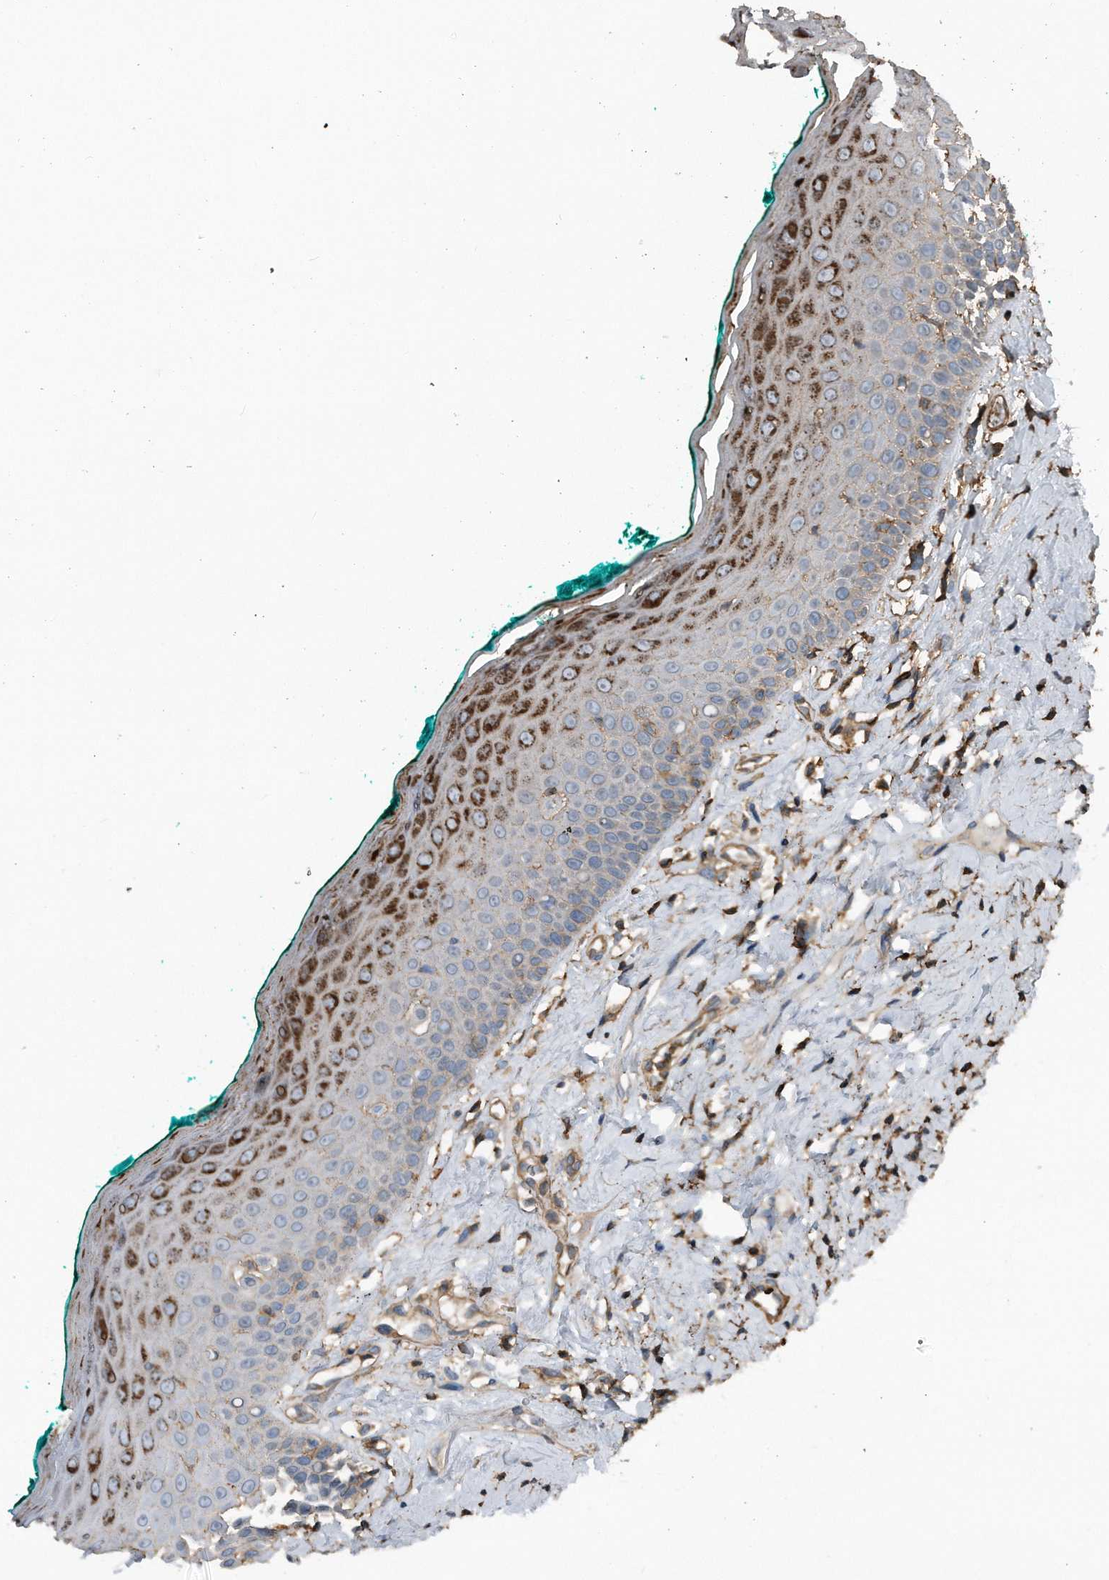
{"staining": {"intensity": "strong", "quantity": "<25%", "location": "cytoplasmic/membranous"}, "tissue": "oral mucosa", "cell_type": "Squamous epithelial cells", "image_type": "normal", "snomed": [{"axis": "morphology", "description": "Normal tissue, NOS"}, {"axis": "topography", "description": "Oral tissue"}], "caption": "Squamous epithelial cells reveal medium levels of strong cytoplasmic/membranous expression in approximately <25% of cells in benign oral mucosa. (brown staining indicates protein expression, while blue staining denotes nuclei).", "gene": "RSPO3", "patient": {"sex": "female", "age": 70}}